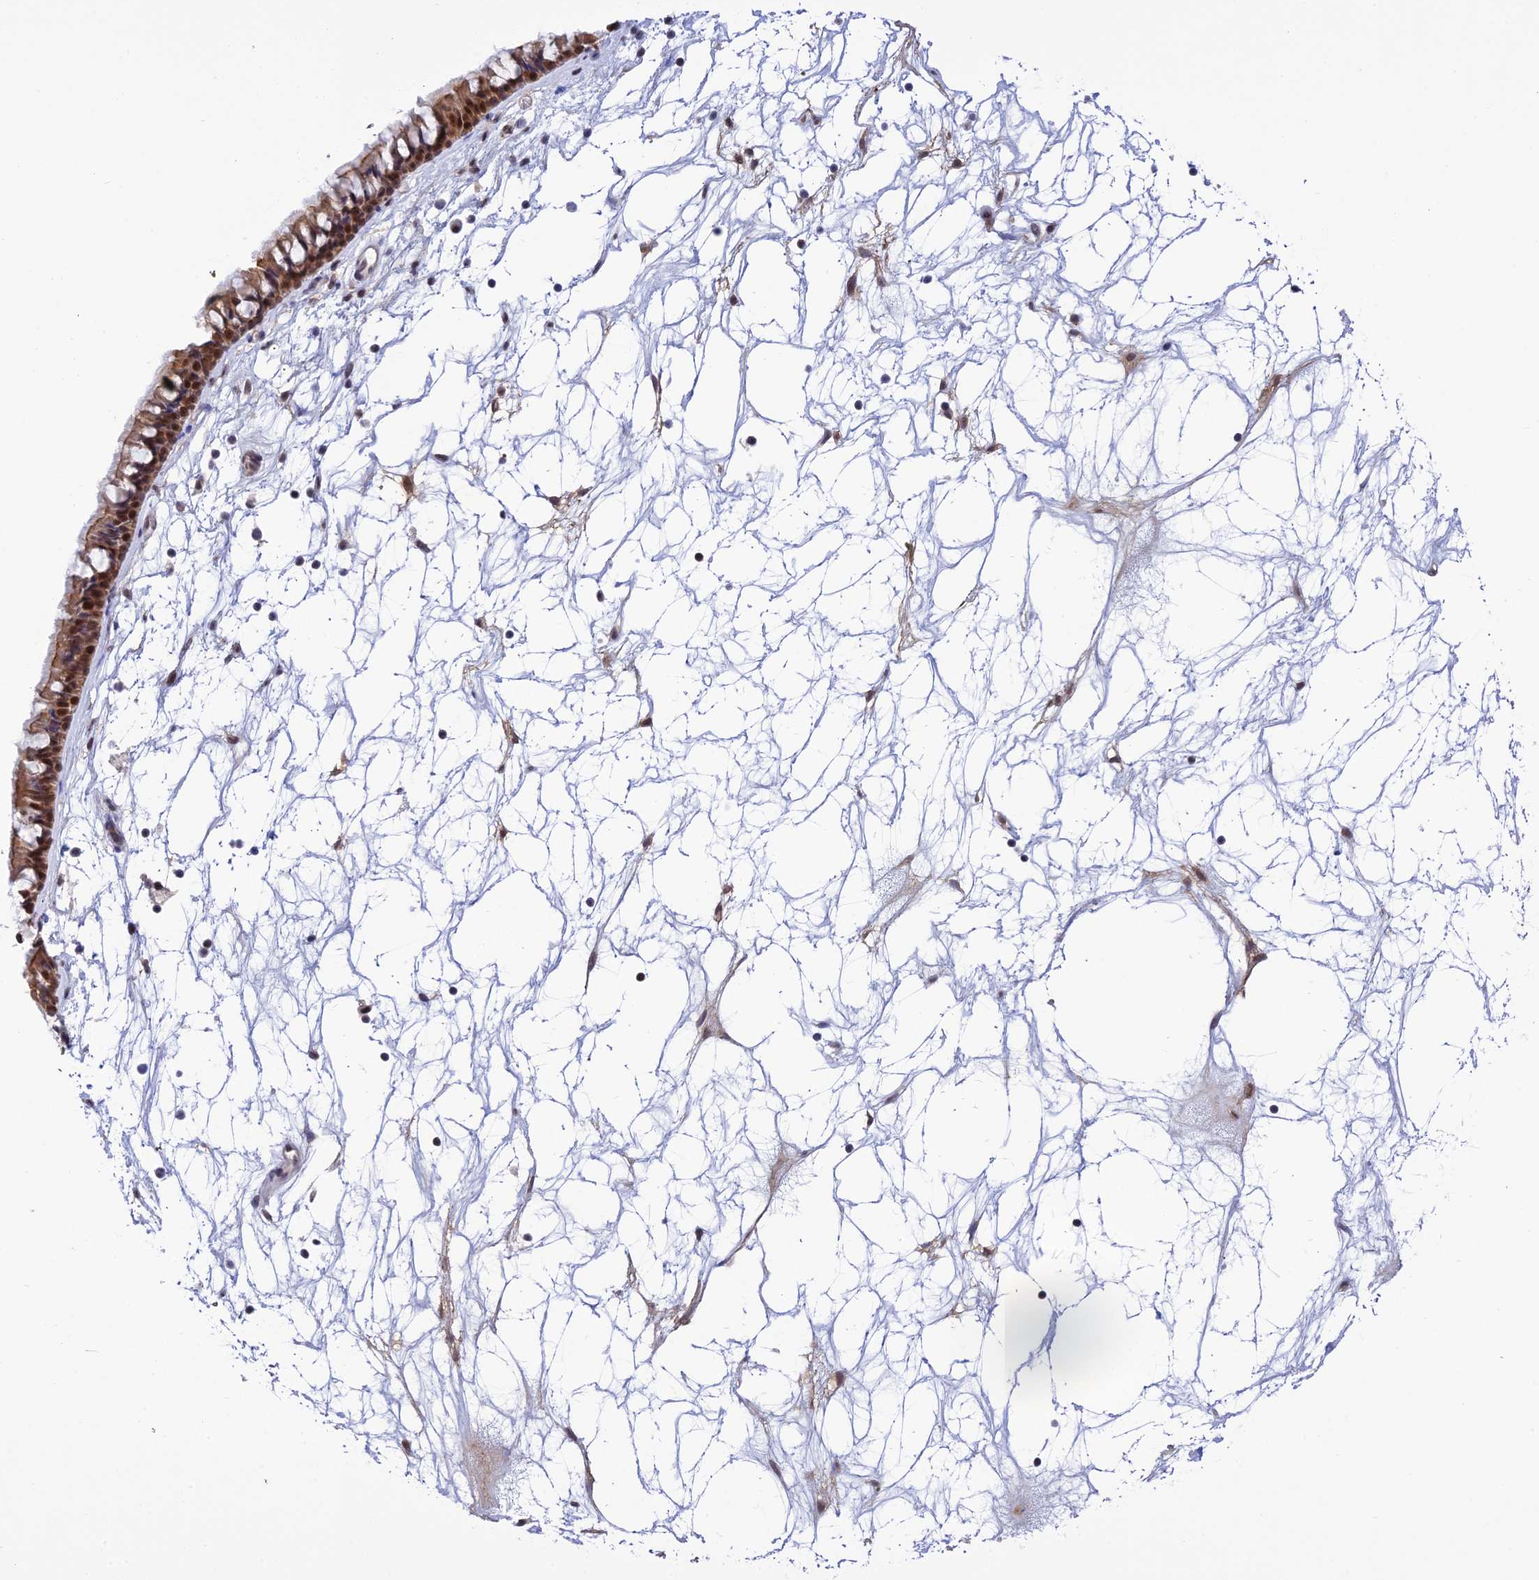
{"staining": {"intensity": "moderate", "quantity": ">75%", "location": "cytoplasmic/membranous,nuclear"}, "tissue": "nasopharynx", "cell_type": "Respiratory epithelial cells", "image_type": "normal", "snomed": [{"axis": "morphology", "description": "Normal tissue, NOS"}, {"axis": "topography", "description": "Nasopharynx"}], "caption": "This photomicrograph exhibits immunohistochemistry (IHC) staining of benign human nasopharynx, with medium moderate cytoplasmic/membranous,nuclear positivity in about >75% of respiratory epithelial cells.", "gene": "TCEA1", "patient": {"sex": "male", "age": 64}}